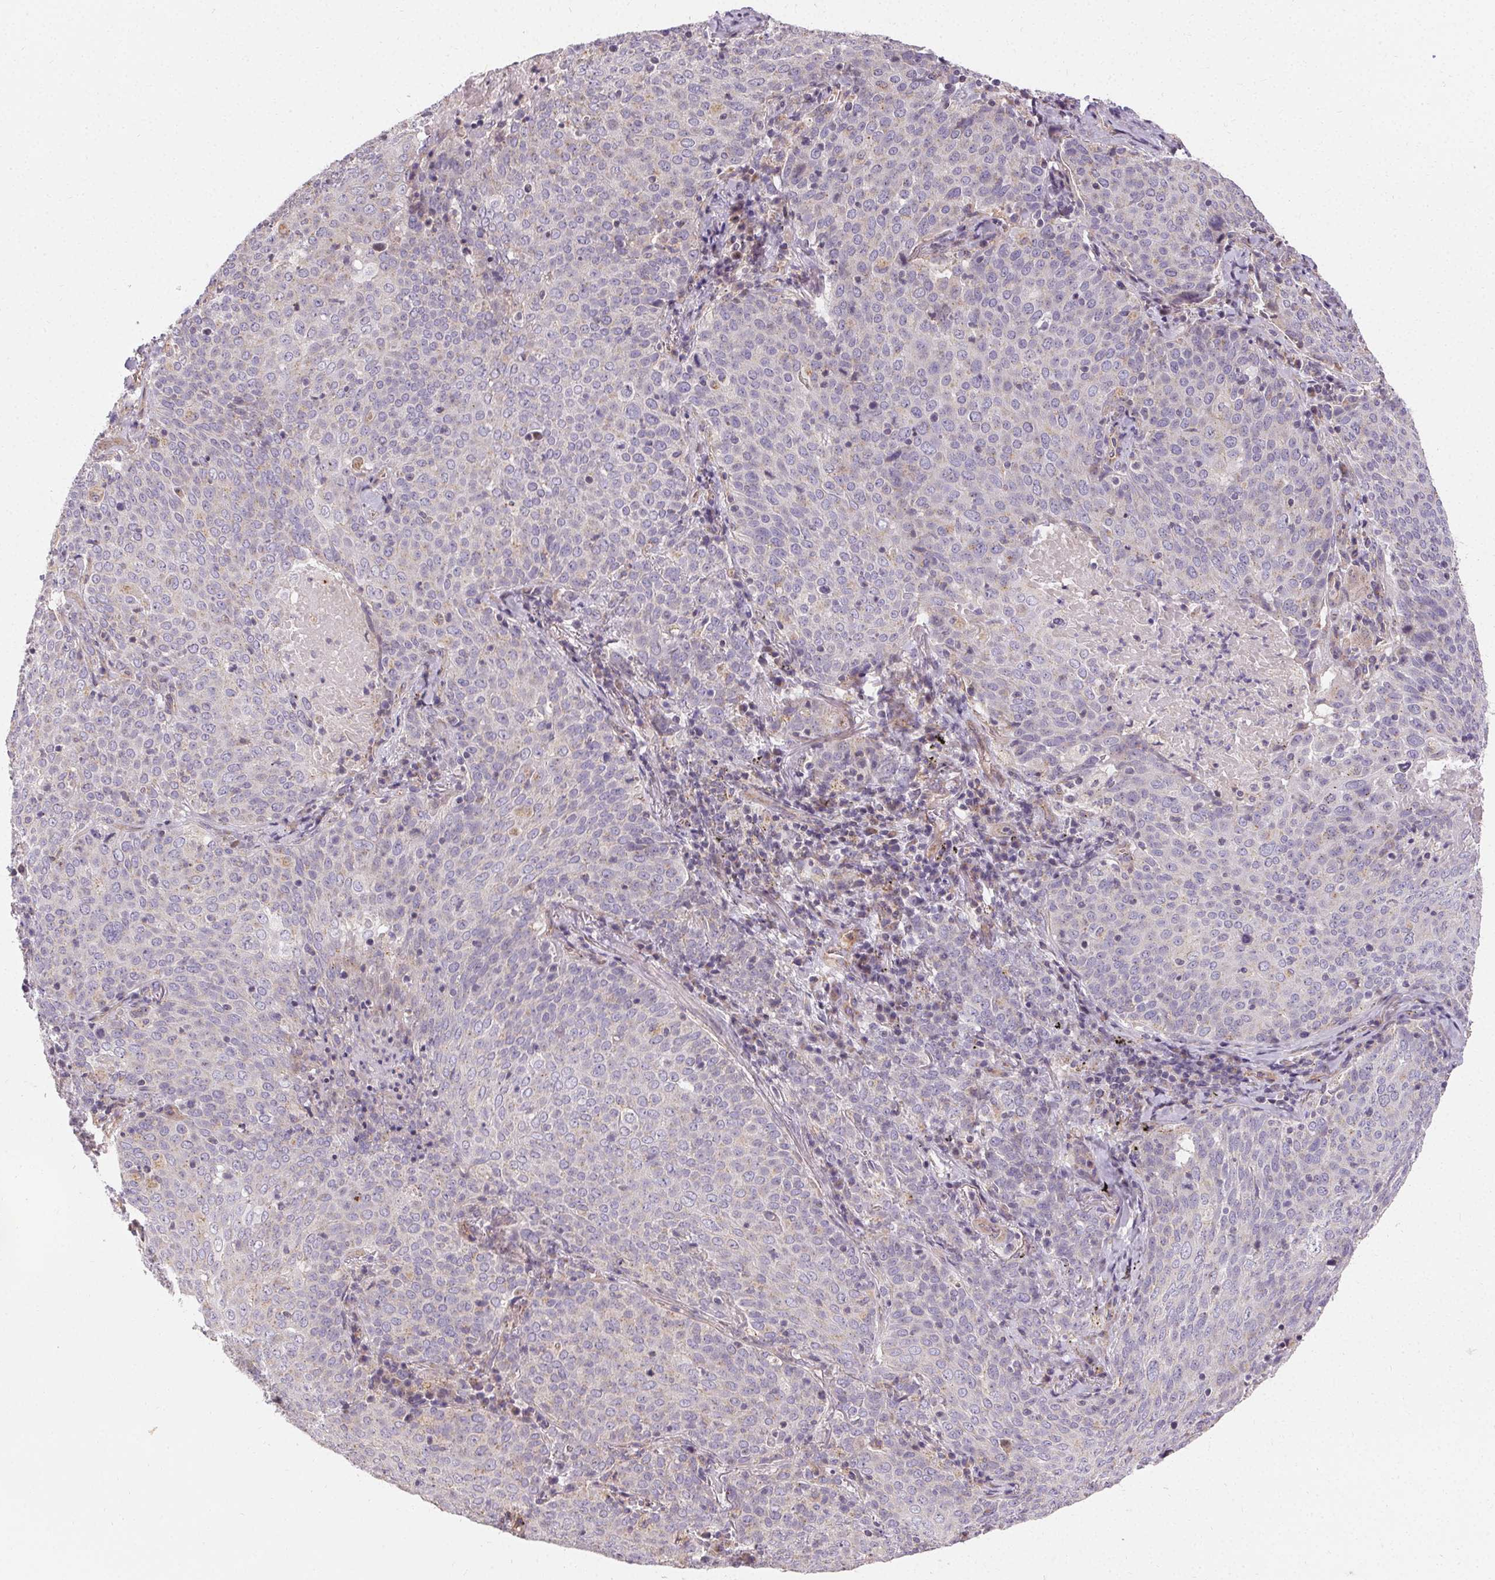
{"staining": {"intensity": "negative", "quantity": "none", "location": "none"}, "tissue": "lung cancer", "cell_type": "Tumor cells", "image_type": "cancer", "snomed": [{"axis": "morphology", "description": "Squamous cell carcinoma, NOS"}, {"axis": "topography", "description": "Lung"}], "caption": "Protein analysis of lung squamous cell carcinoma reveals no significant expression in tumor cells.", "gene": "APLP1", "patient": {"sex": "male", "age": 82}}